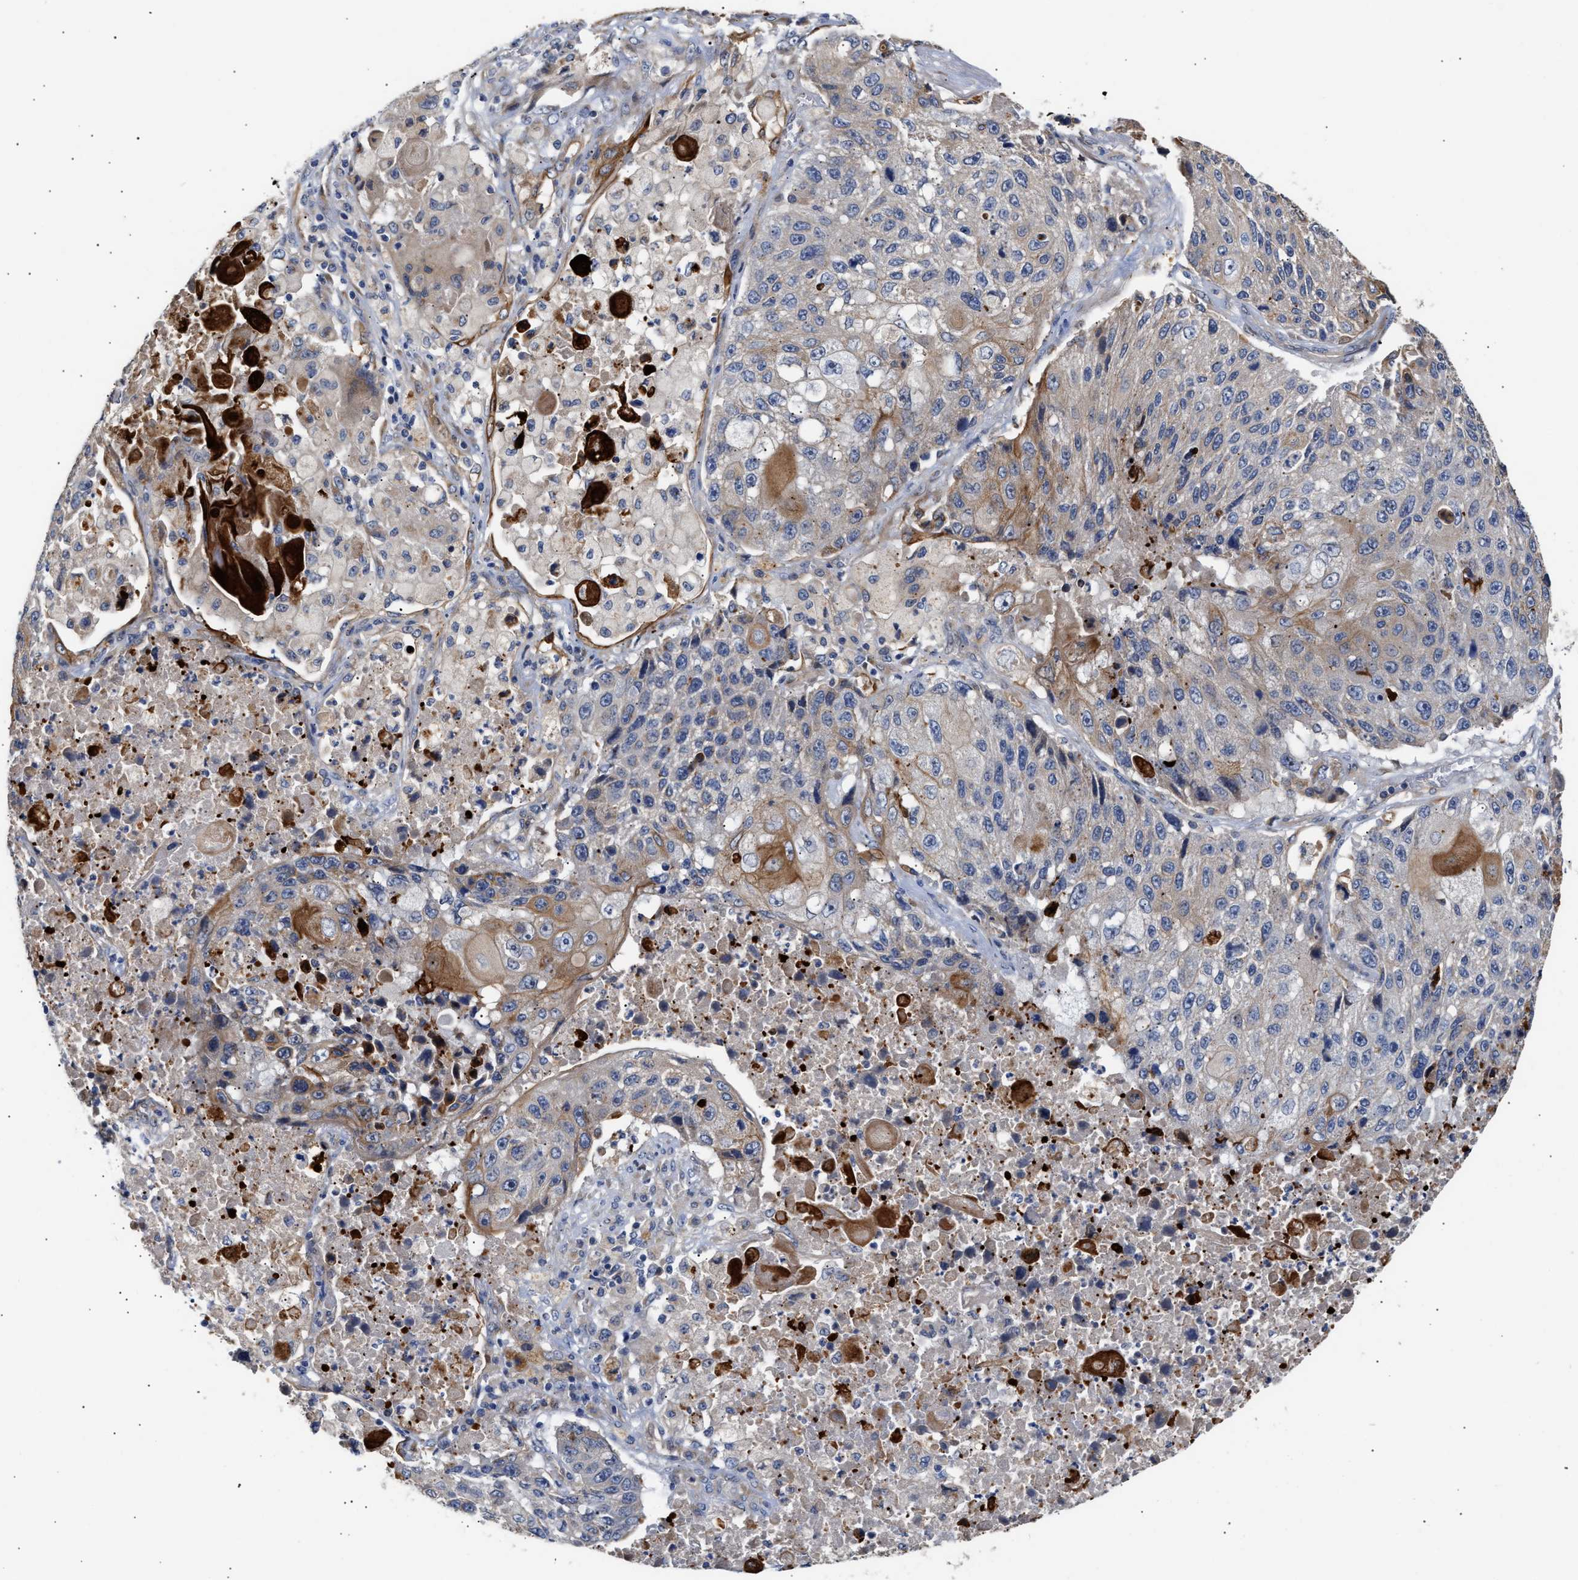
{"staining": {"intensity": "moderate", "quantity": "<25%", "location": "cytoplasmic/membranous"}, "tissue": "lung cancer", "cell_type": "Tumor cells", "image_type": "cancer", "snomed": [{"axis": "morphology", "description": "Squamous cell carcinoma, NOS"}, {"axis": "topography", "description": "Lung"}], "caption": "Immunohistochemistry (IHC) micrograph of human lung cancer (squamous cell carcinoma) stained for a protein (brown), which displays low levels of moderate cytoplasmic/membranous expression in about <25% of tumor cells.", "gene": "CCDC146", "patient": {"sex": "male", "age": 61}}